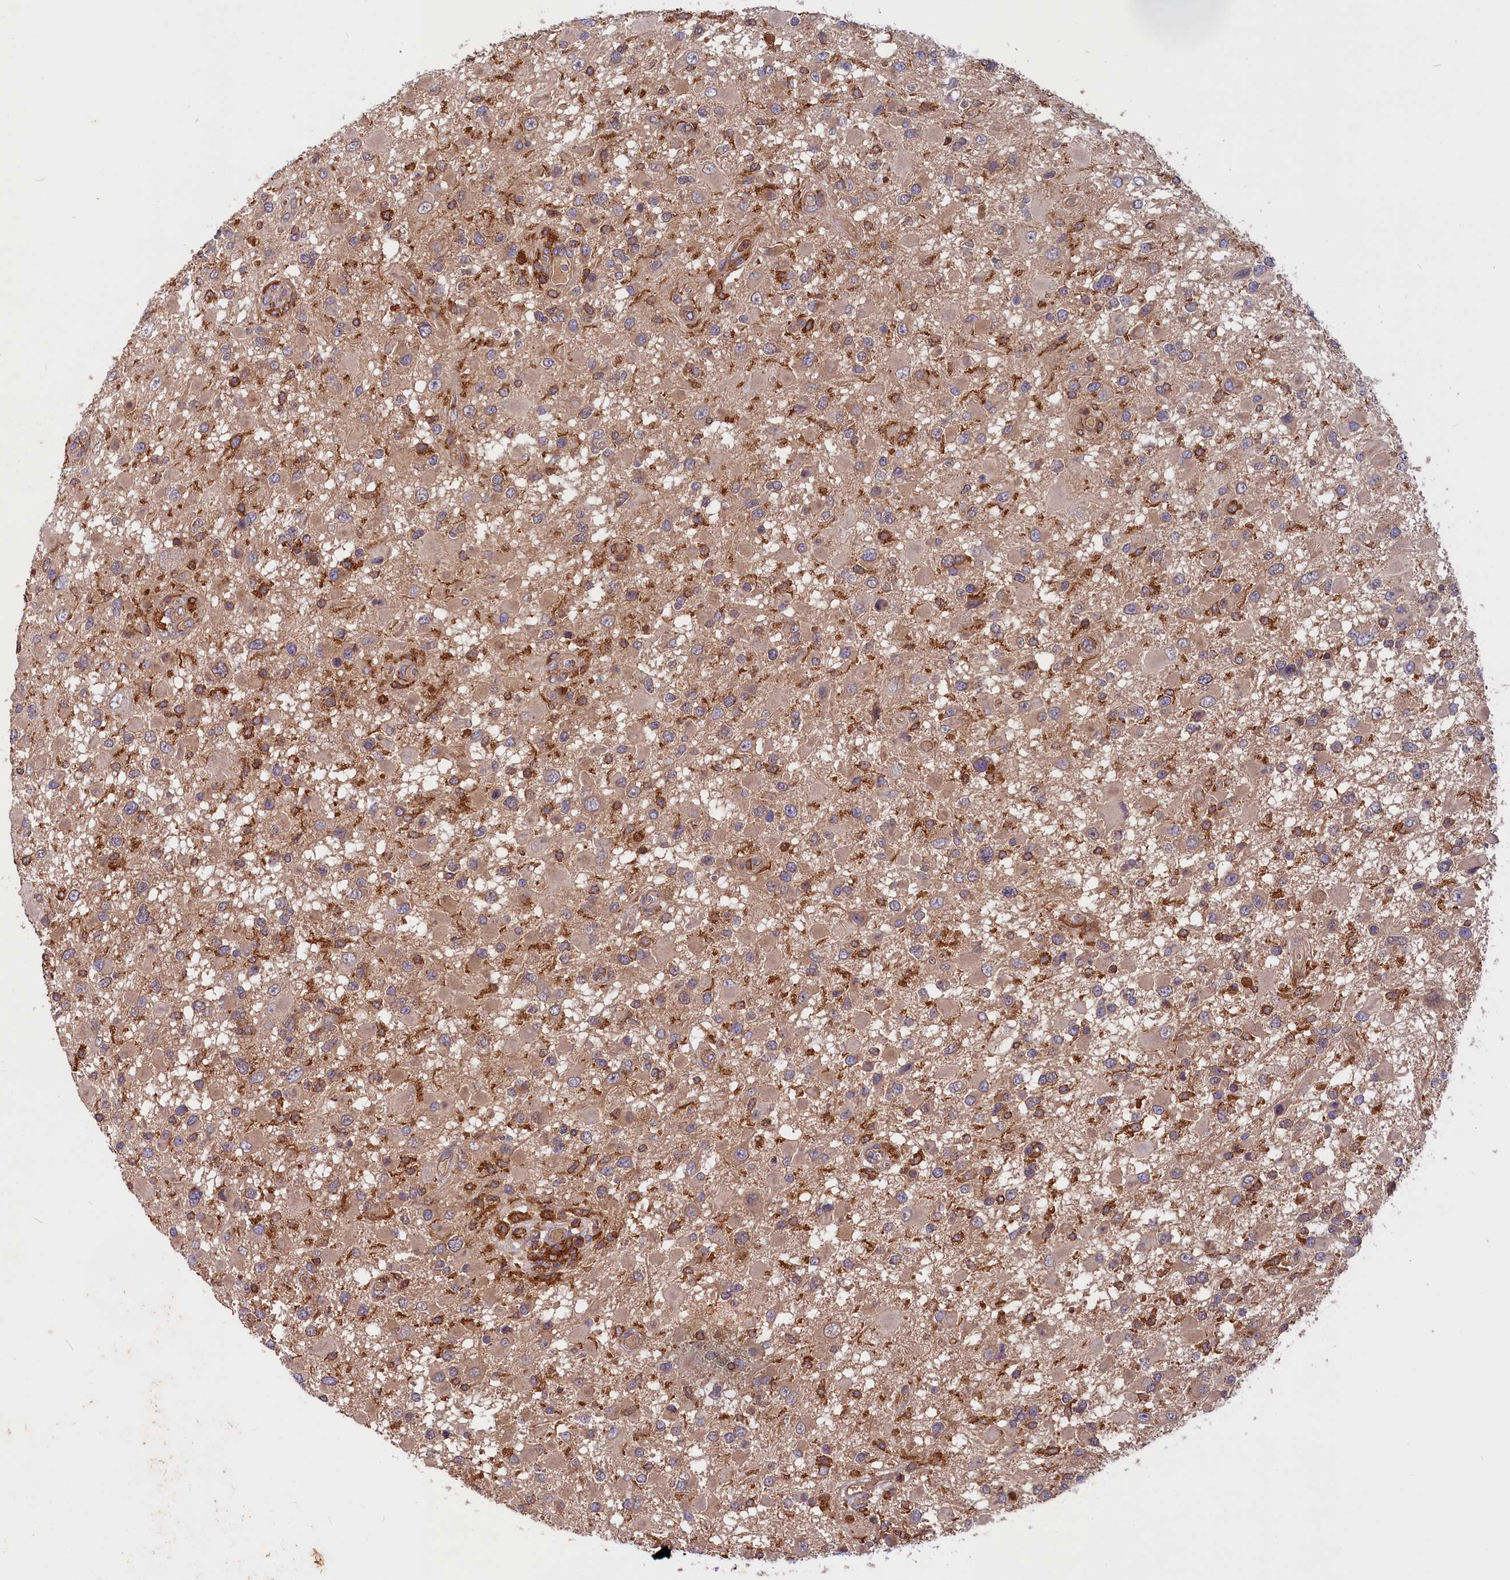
{"staining": {"intensity": "moderate", "quantity": "<25%", "location": "cytoplasmic/membranous"}, "tissue": "glioma", "cell_type": "Tumor cells", "image_type": "cancer", "snomed": [{"axis": "morphology", "description": "Glioma, malignant, High grade"}, {"axis": "topography", "description": "Brain"}], "caption": "A brown stain highlights moderate cytoplasmic/membranous staining of a protein in malignant glioma (high-grade) tumor cells.", "gene": "MYO9B", "patient": {"sex": "male", "age": 53}}